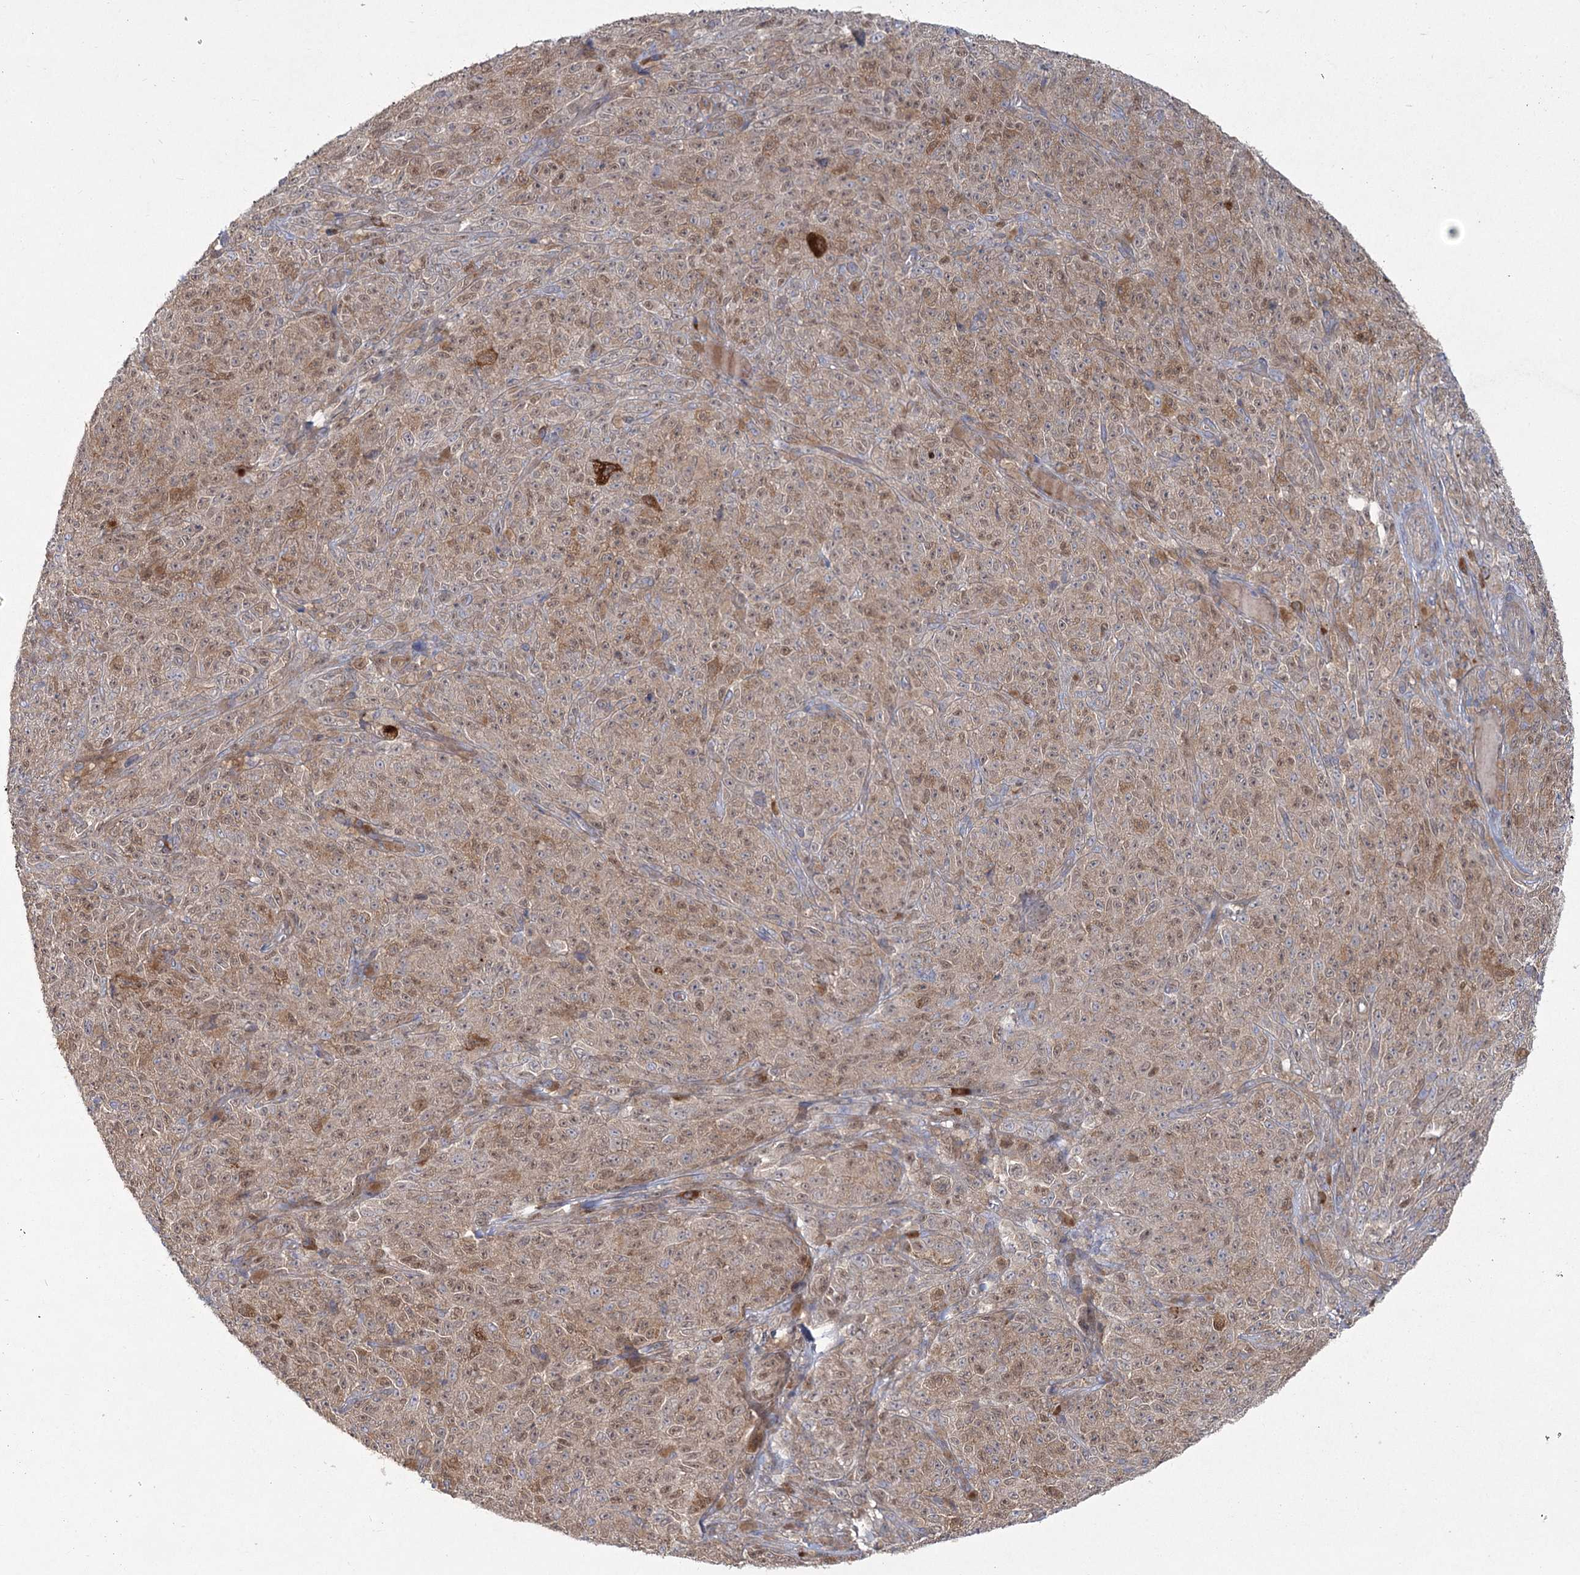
{"staining": {"intensity": "moderate", "quantity": ">75%", "location": "cytoplasmic/membranous,nuclear"}, "tissue": "melanoma", "cell_type": "Tumor cells", "image_type": "cancer", "snomed": [{"axis": "morphology", "description": "Malignant melanoma, NOS"}, {"axis": "topography", "description": "Skin"}], "caption": "A micrograph of melanoma stained for a protein reveals moderate cytoplasmic/membranous and nuclear brown staining in tumor cells.", "gene": "CAMTA1", "patient": {"sex": "female", "age": 82}}